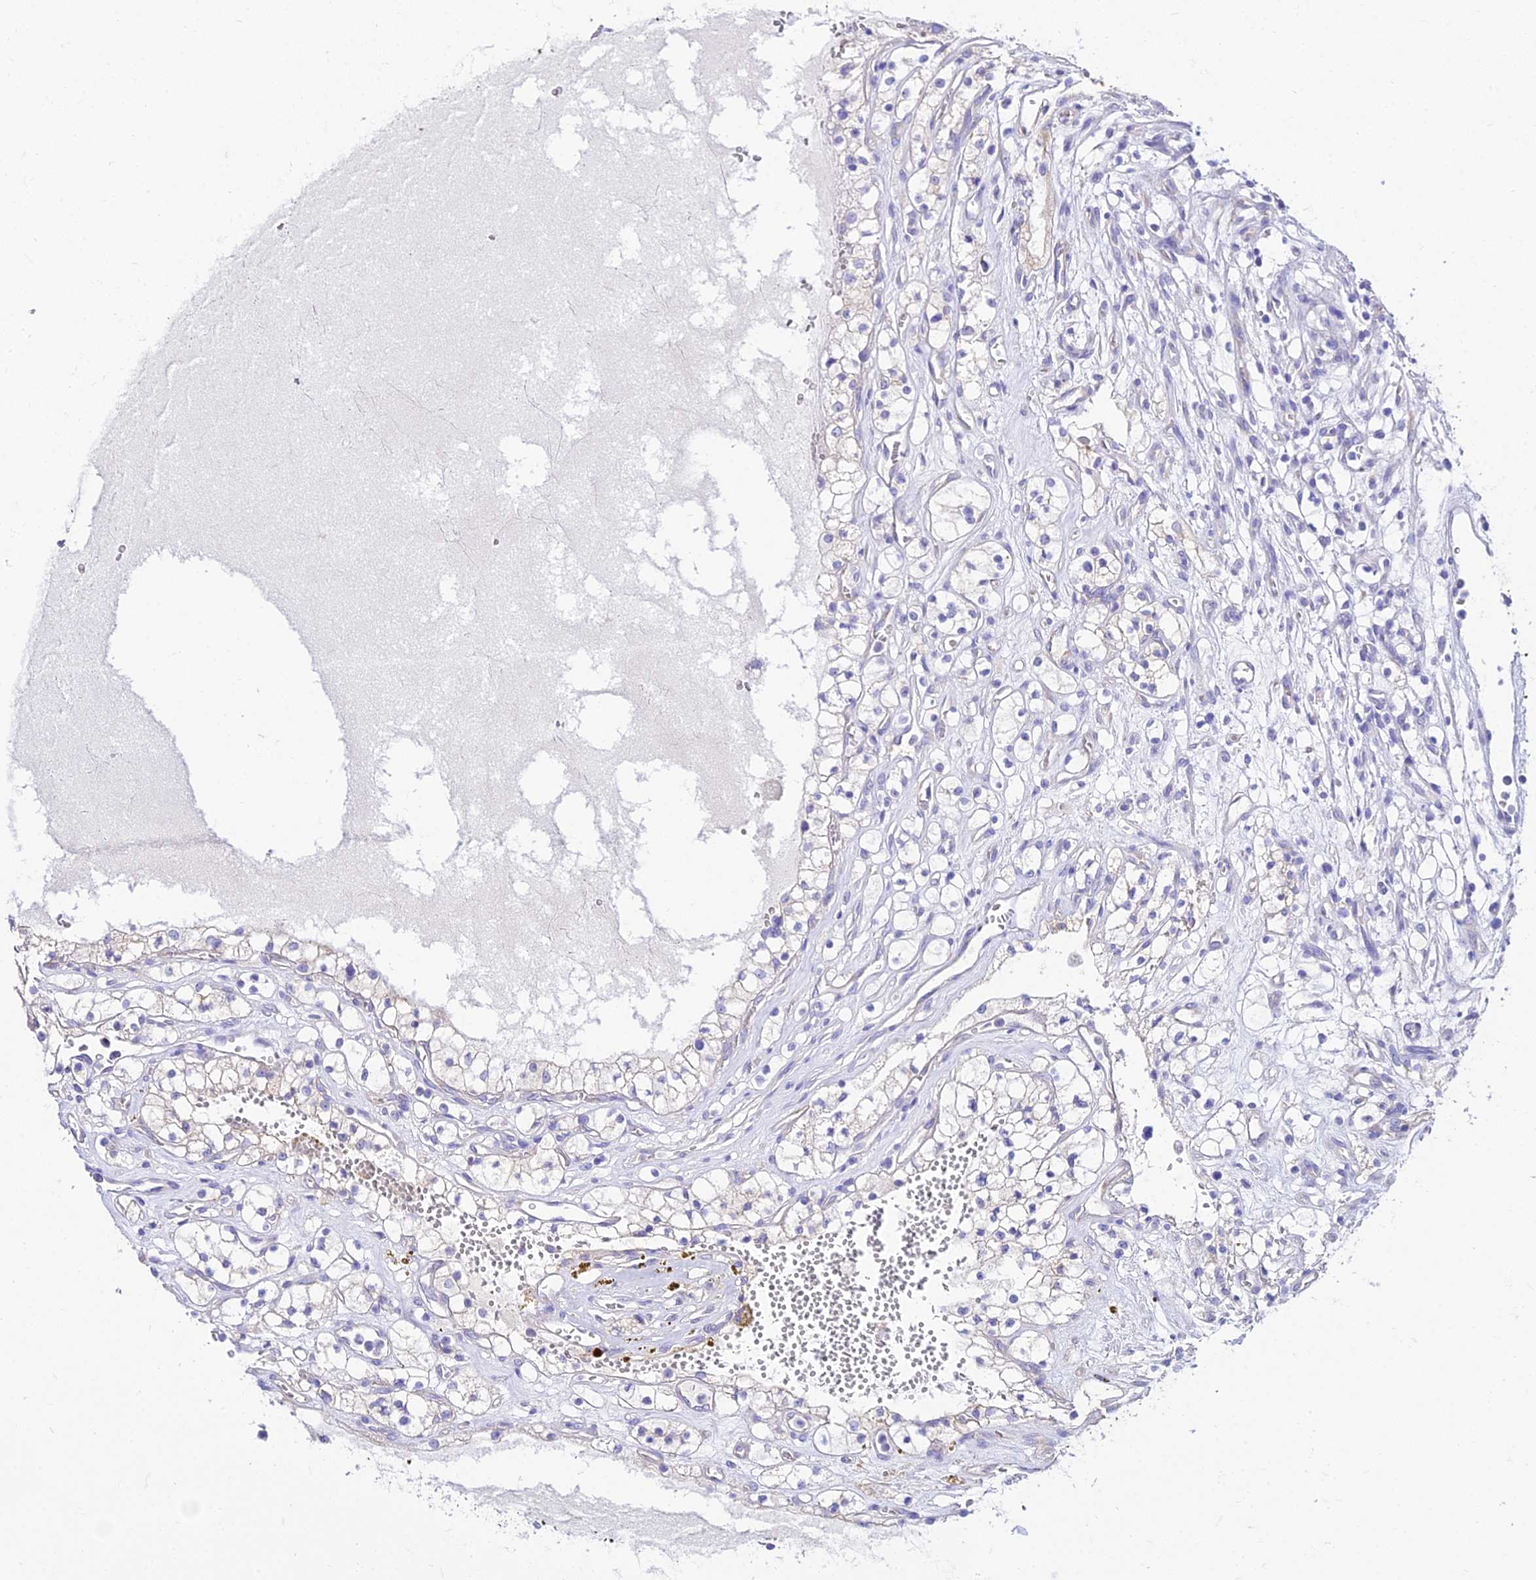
{"staining": {"intensity": "negative", "quantity": "none", "location": "none"}, "tissue": "renal cancer", "cell_type": "Tumor cells", "image_type": "cancer", "snomed": [{"axis": "morphology", "description": "Adenocarcinoma, NOS"}, {"axis": "topography", "description": "Kidney"}], "caption": "IHC image of human renal cancer stained for a protein (brown), which displays no positivity in tumor cells.", "gene": "TUBA3D", "patient": {"sex": "female", "age": 69}}